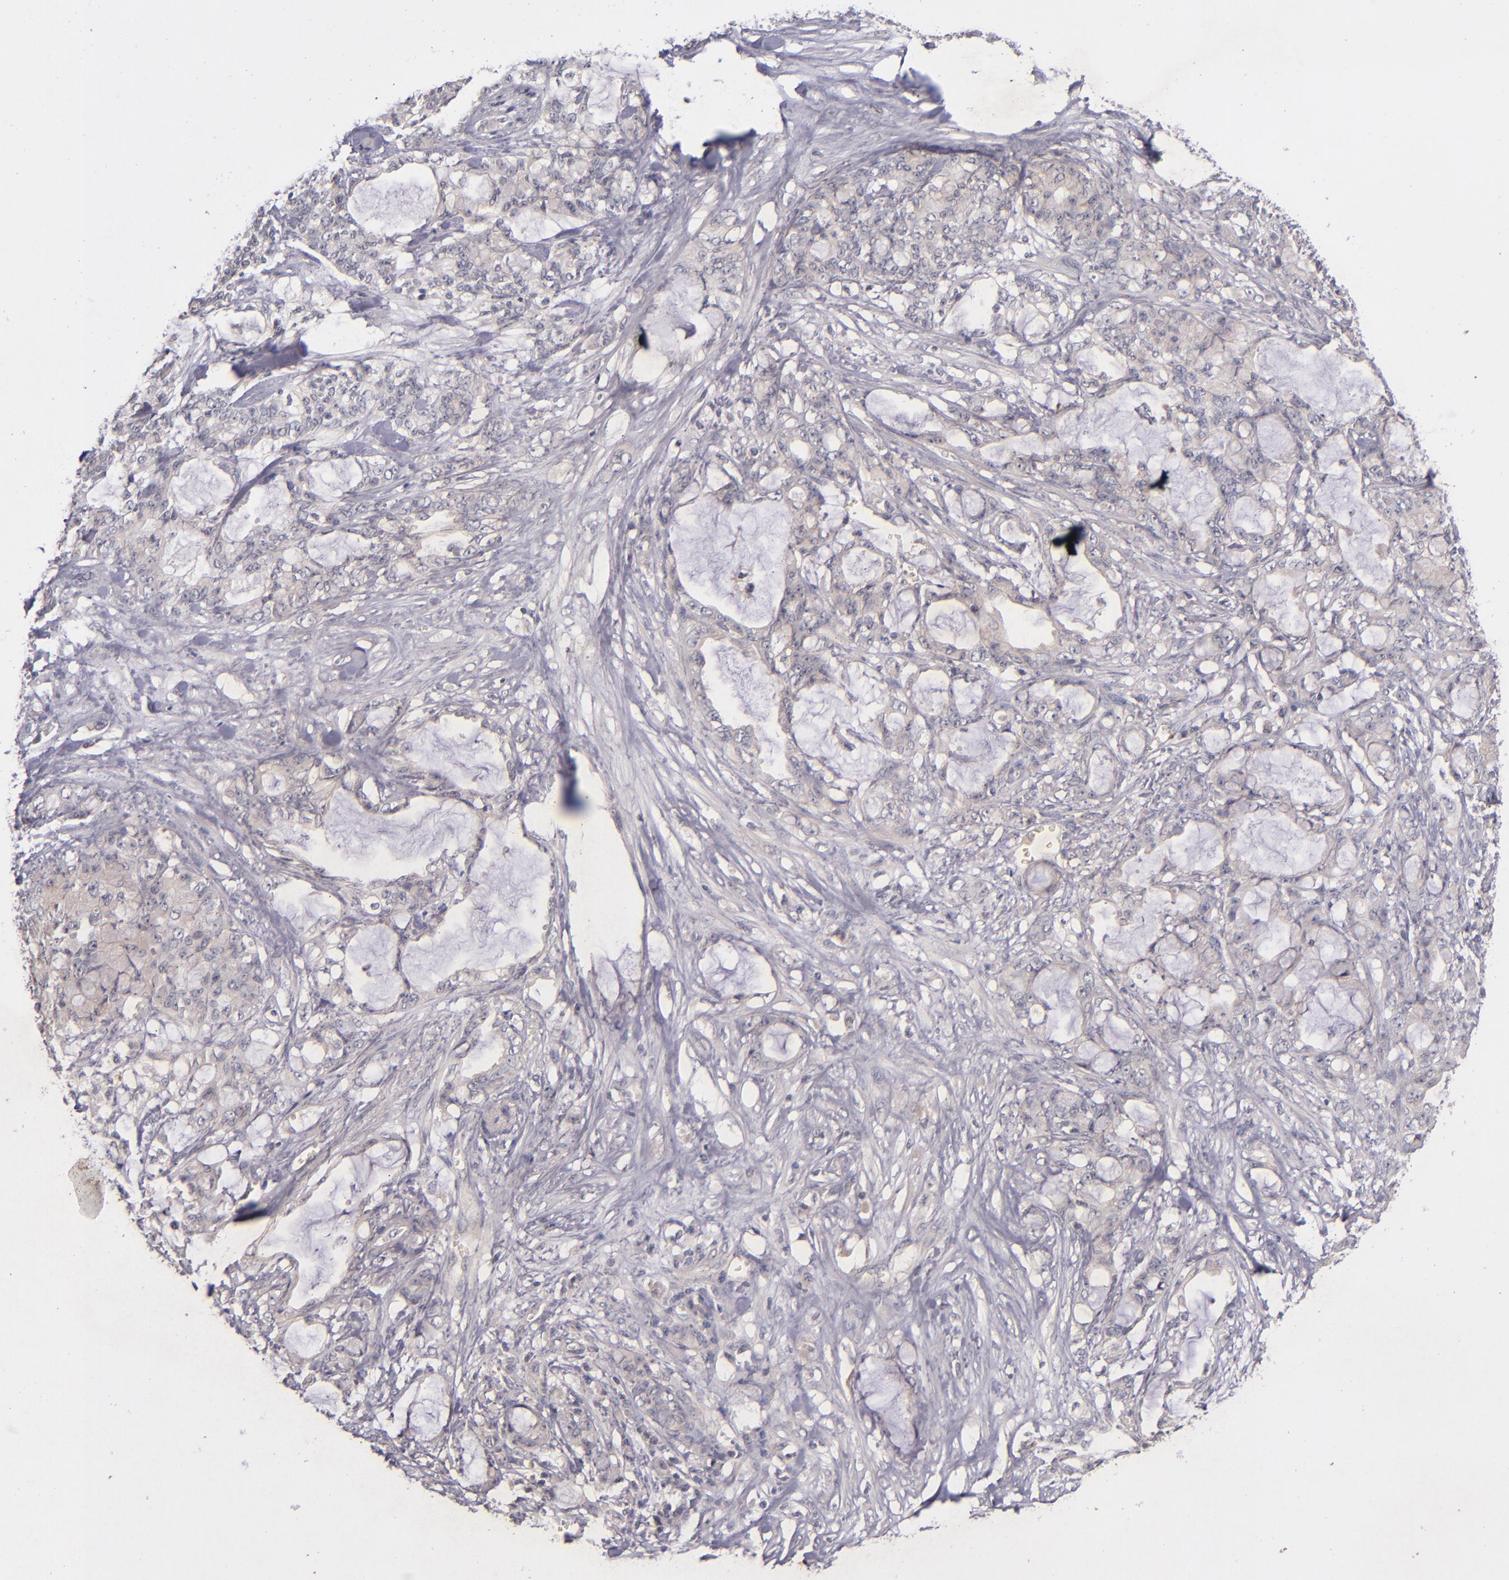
{"staining": {"intensity": "negative", "quantity": "none", "location": "none"}, "tissue": "pancreatic cancer", "cell_type": "Tumor cells", "image_type": "cancer", "snomed": [{"axis": "morphology", "description": "Adenocarcinoma, NOS"}, {"axis": "topography", "description": "Pancreas"}], "caption": "Tumor cells are negative for protein expression in human pancreatic cancer.", "gene": "TSC2", "patient": {"sex": "female", "age": 73}}